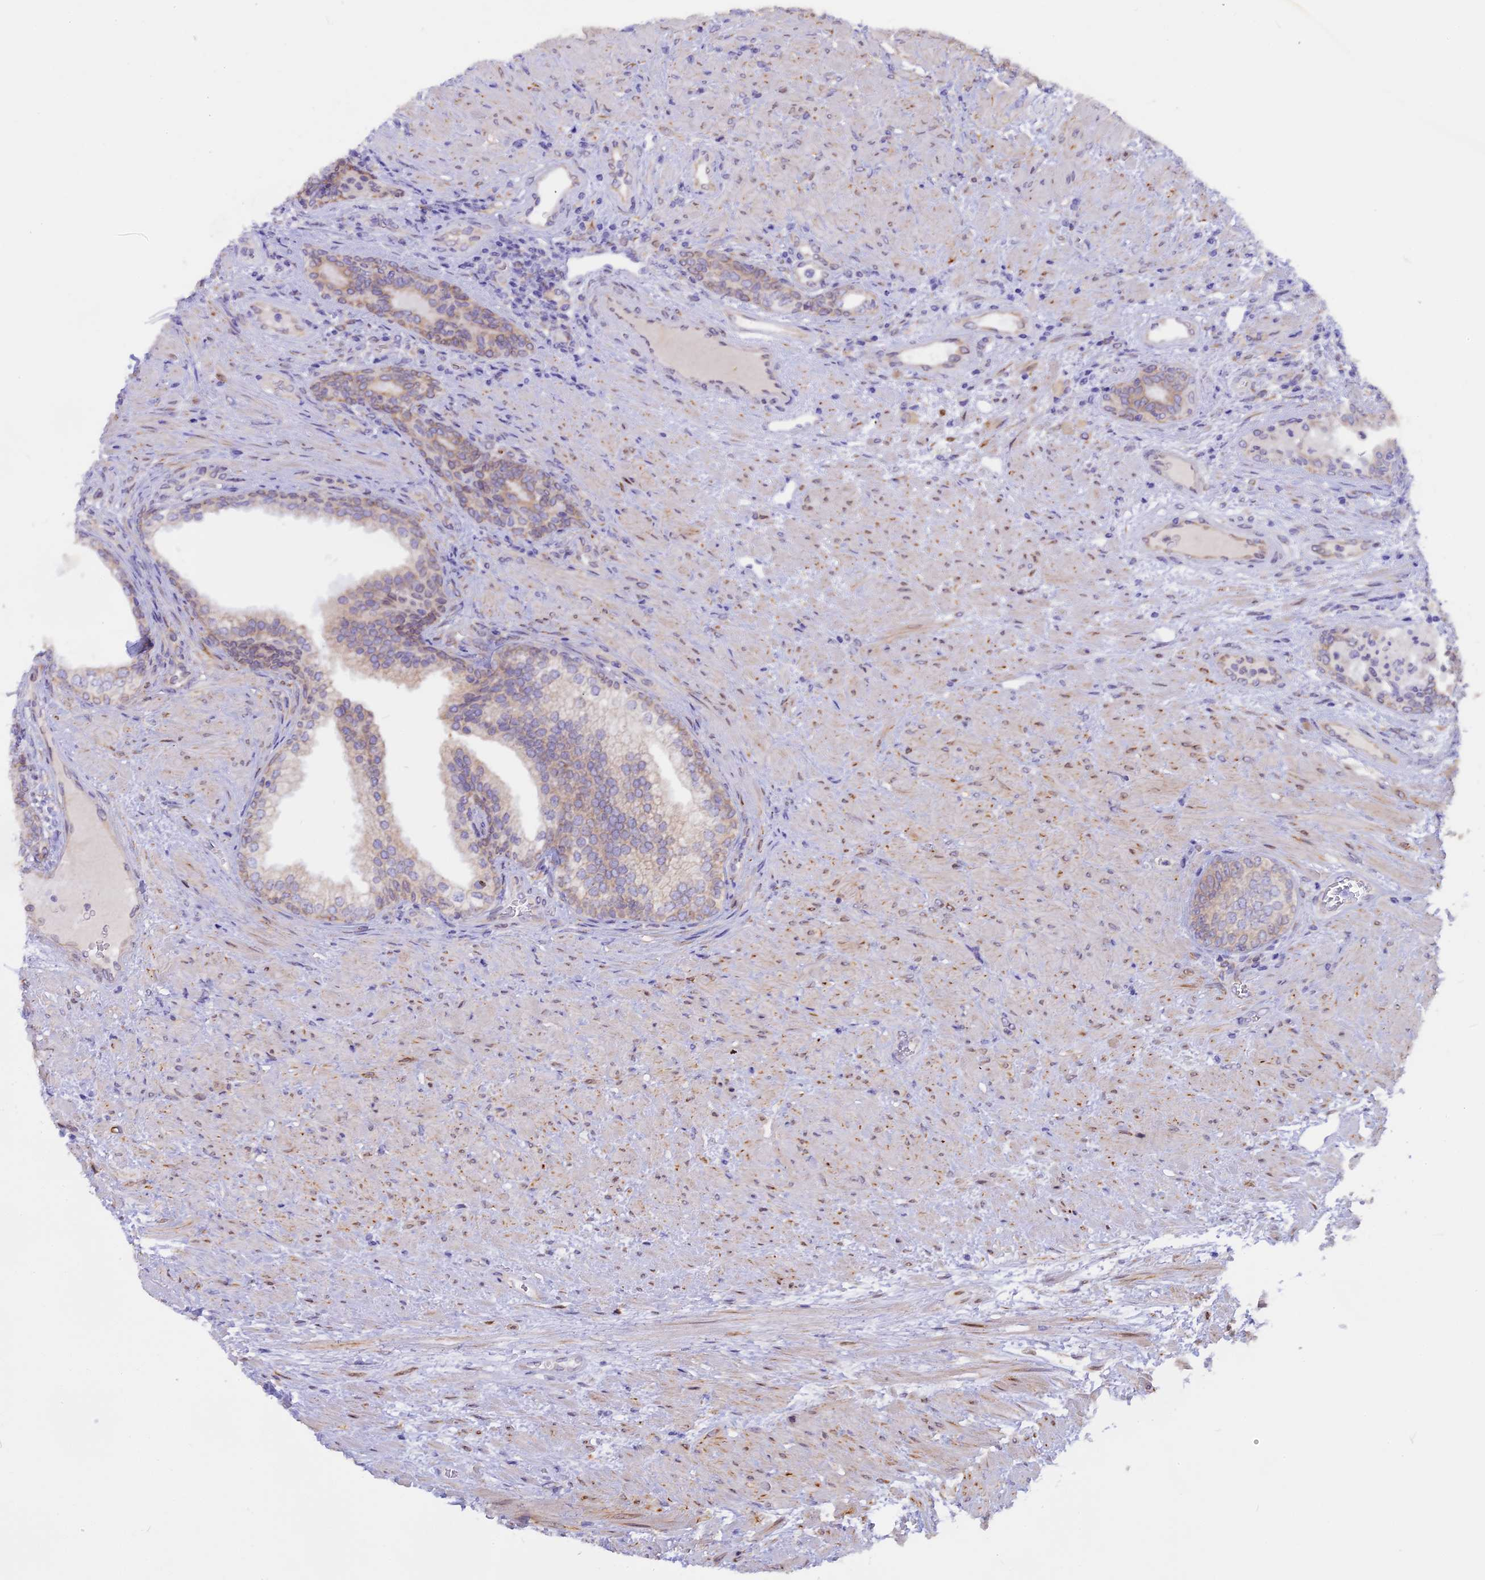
{"staining": {"intensity": "weak", "quantity": "25%-75%", "location": "cytoplasmic/membranous"}, "tissue": "prostate", "cell_type": "Glandular cells", "image_type": "normal", "snomed": [{"axis": "morphology", "description": "Normal tissue, NOS"}, {"axis": "topography", "description": "Prostate"}], "caption": "Immunohistochemistry (IHC) (DAB) staining of normal human prostate exhibits weak cytoplasmic/membranous protein positivity in about 25%-75% of glandular cells.", "gene": "TLCD1", "patient": {"sex": "male", "age": 76}}